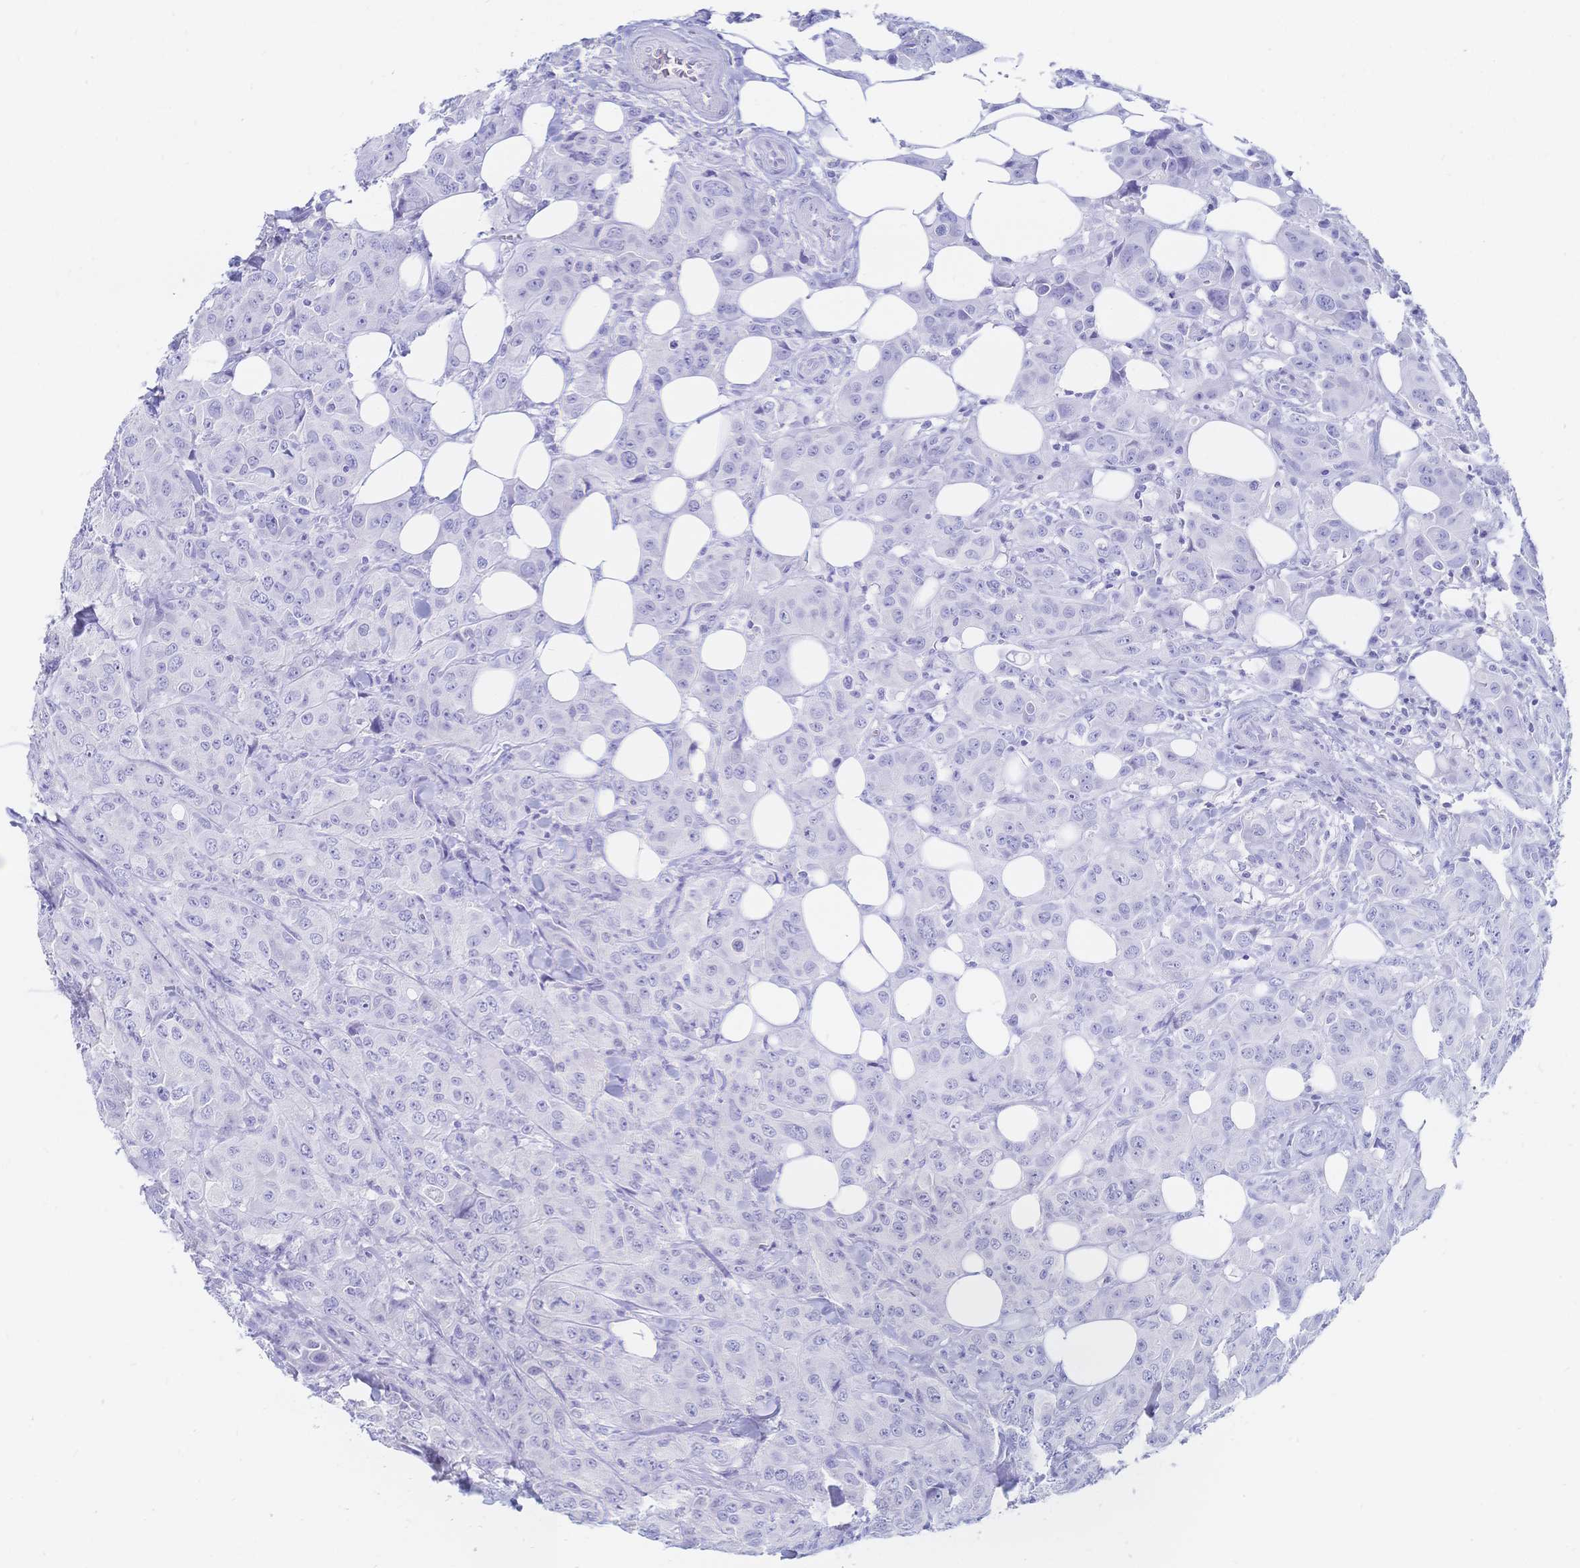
{"staining": {"intensity": "negative", "quantity": "none", "location": "none"}, "tissue": "breast cancer", "cell_type": "Tumor cells", "image_type": "cancer", "snomed": [{"axis": "morphology", "description": "Normal tissue, NOS"}, {"axis": "morphology", "description": "Duct carcinoma"}, {"axis": "topography", "description": "Breast"}], "caption": "An IHC histopathology image of breast cancer is shown. There is no staining in tumor cells of breast cancer. (DAB immunohistochemistry visualized using brightfield microscopy, high magnification).", "gene": "MEP1B", "patient": {"sex": "female", "age": 43}}